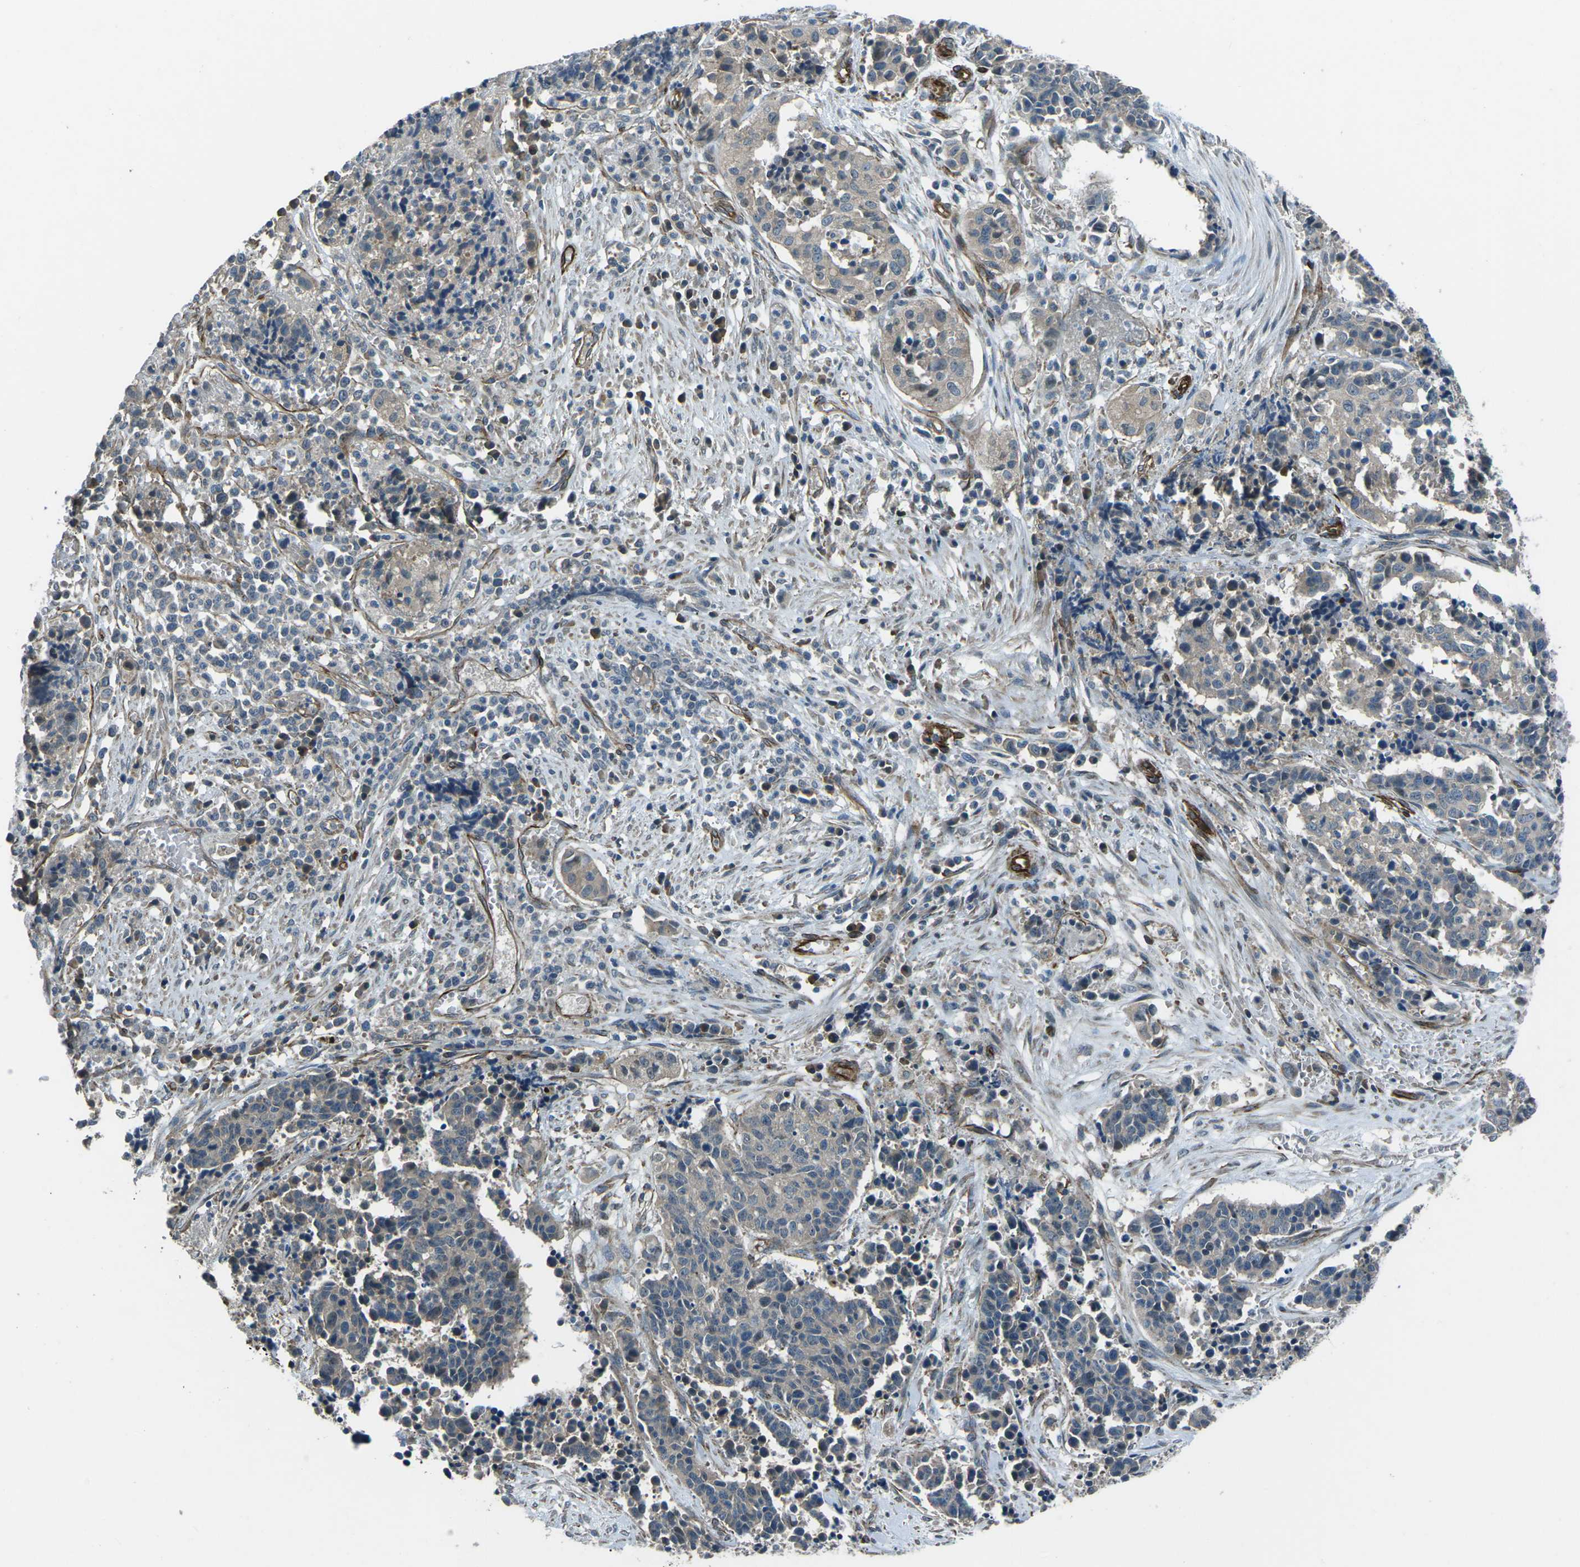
{"staining": {"intensity": "negative", "quantity": "none", "location": "none"}, "tissue": "cervical cancer", "cell_type": "Tumor cells", "image_type": "cancer", "snomed": [{"axis": "morphology", "description": "Squamous cell carcinoma, NOS"}, {"axis": "topography", "description": "Cervix"}], "caption": "High magnification brightfield microscopy of cervical cancer (squamous cell carcinoma) stained with DAB (3,3'-diaminobenzidine) (brown) and counterstained with hematoxylin (blue): tumor cells show no significant staining.", "gene": "AFAP1", "patient": {"sex": "female", "age": 35}}